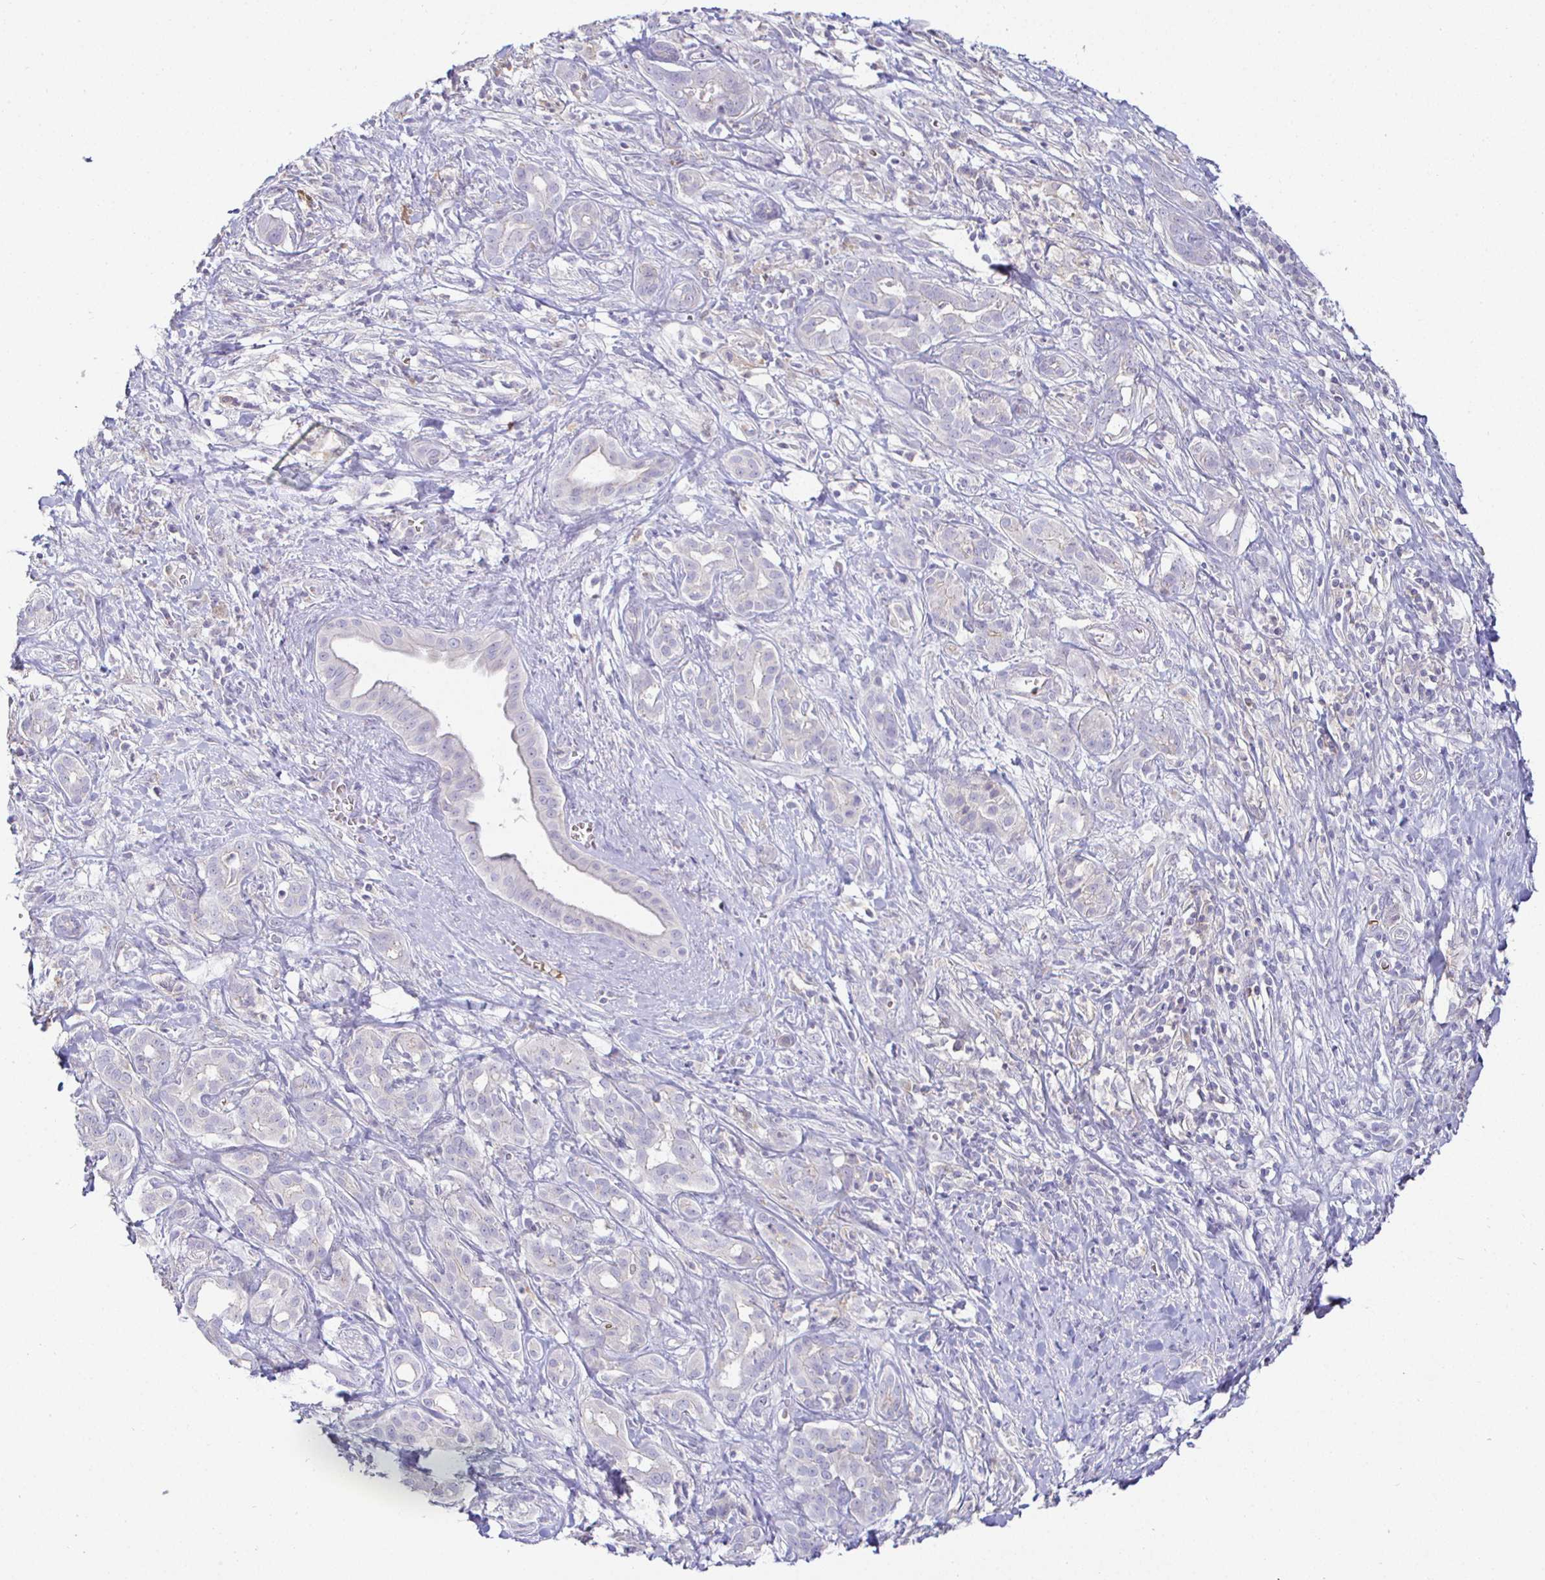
{"staining": {"intensity": "negative", "quantity": "none", "location": "none"}, "tissue": "pancreatic cancer", "cell_type": "Tumor cells", "image_type": "cancer", "snomed": [{"axis": "morphology", "description": "Adenocarcinoma, NOS"}, {"axis": "topography", "description": "Pancreas"}], "caption": "An immunohistochemistry photomicrograph of adenocarcinoma (pancreatic) is shown. There is no staining in tumor cells of adenocarcinoma (pancreatic).", "gene": "SIRPA", "patient": {"sex": "male", "age": 61}}